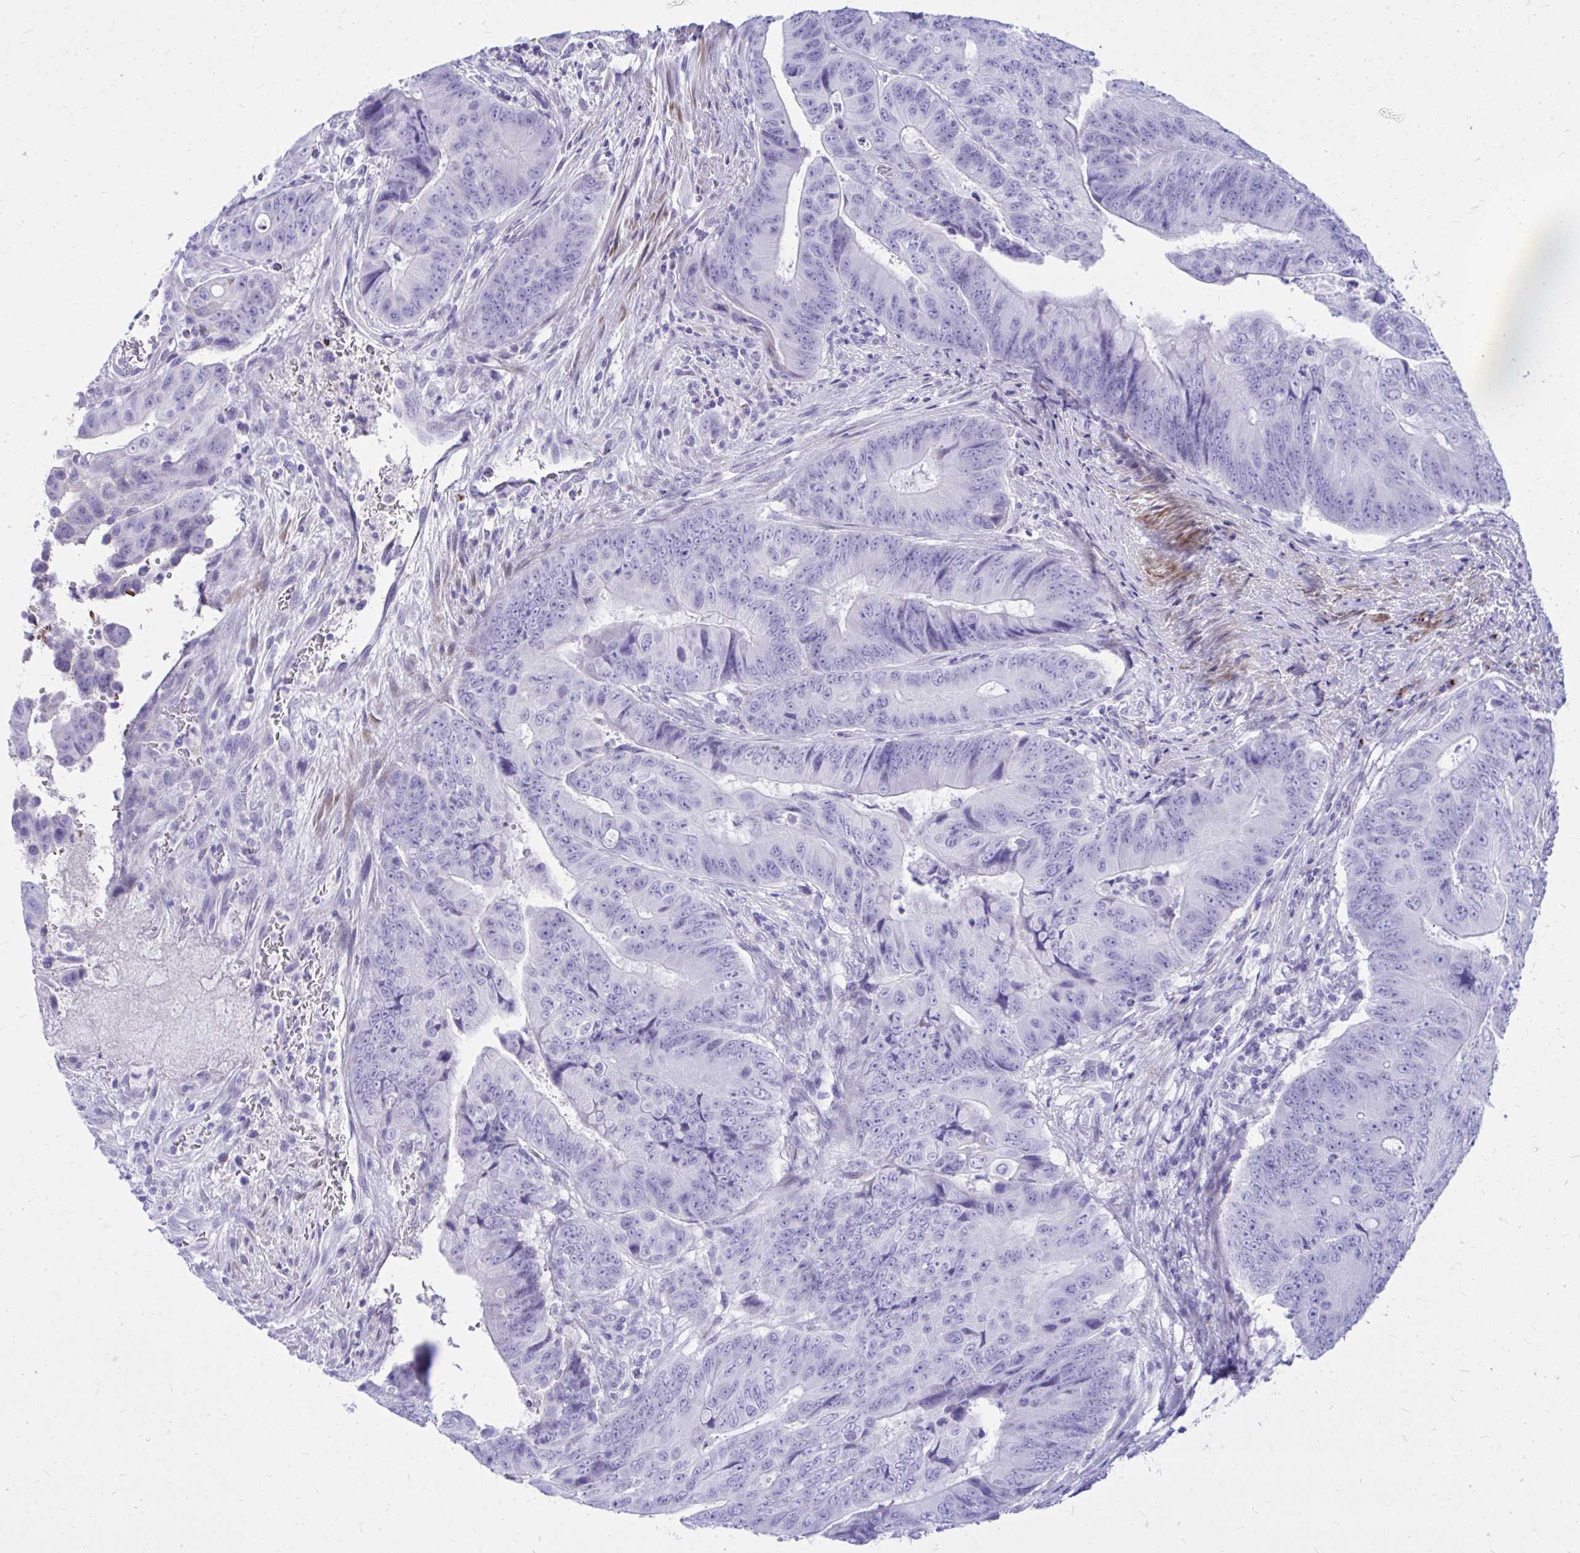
{"staining": {"intensity": "negative", "quantity": "none", "location": "none"}, "tissue": "colorectal cancer", "cell_type": "Tumor cells", "image_type": "cancer", "snomed": [{"axis": "morphology", "description": "Adenocarcinoma, NOS"}, {"axis": "topography", "description": "Colon"}], "caption": "A micrograph of colorectal cancer (adenocarcinoma) stained for a protein displays no brown staining in tumor cells.", "gene": "ANKDD1B", "patient": {"sex": "female", "age": 48}}